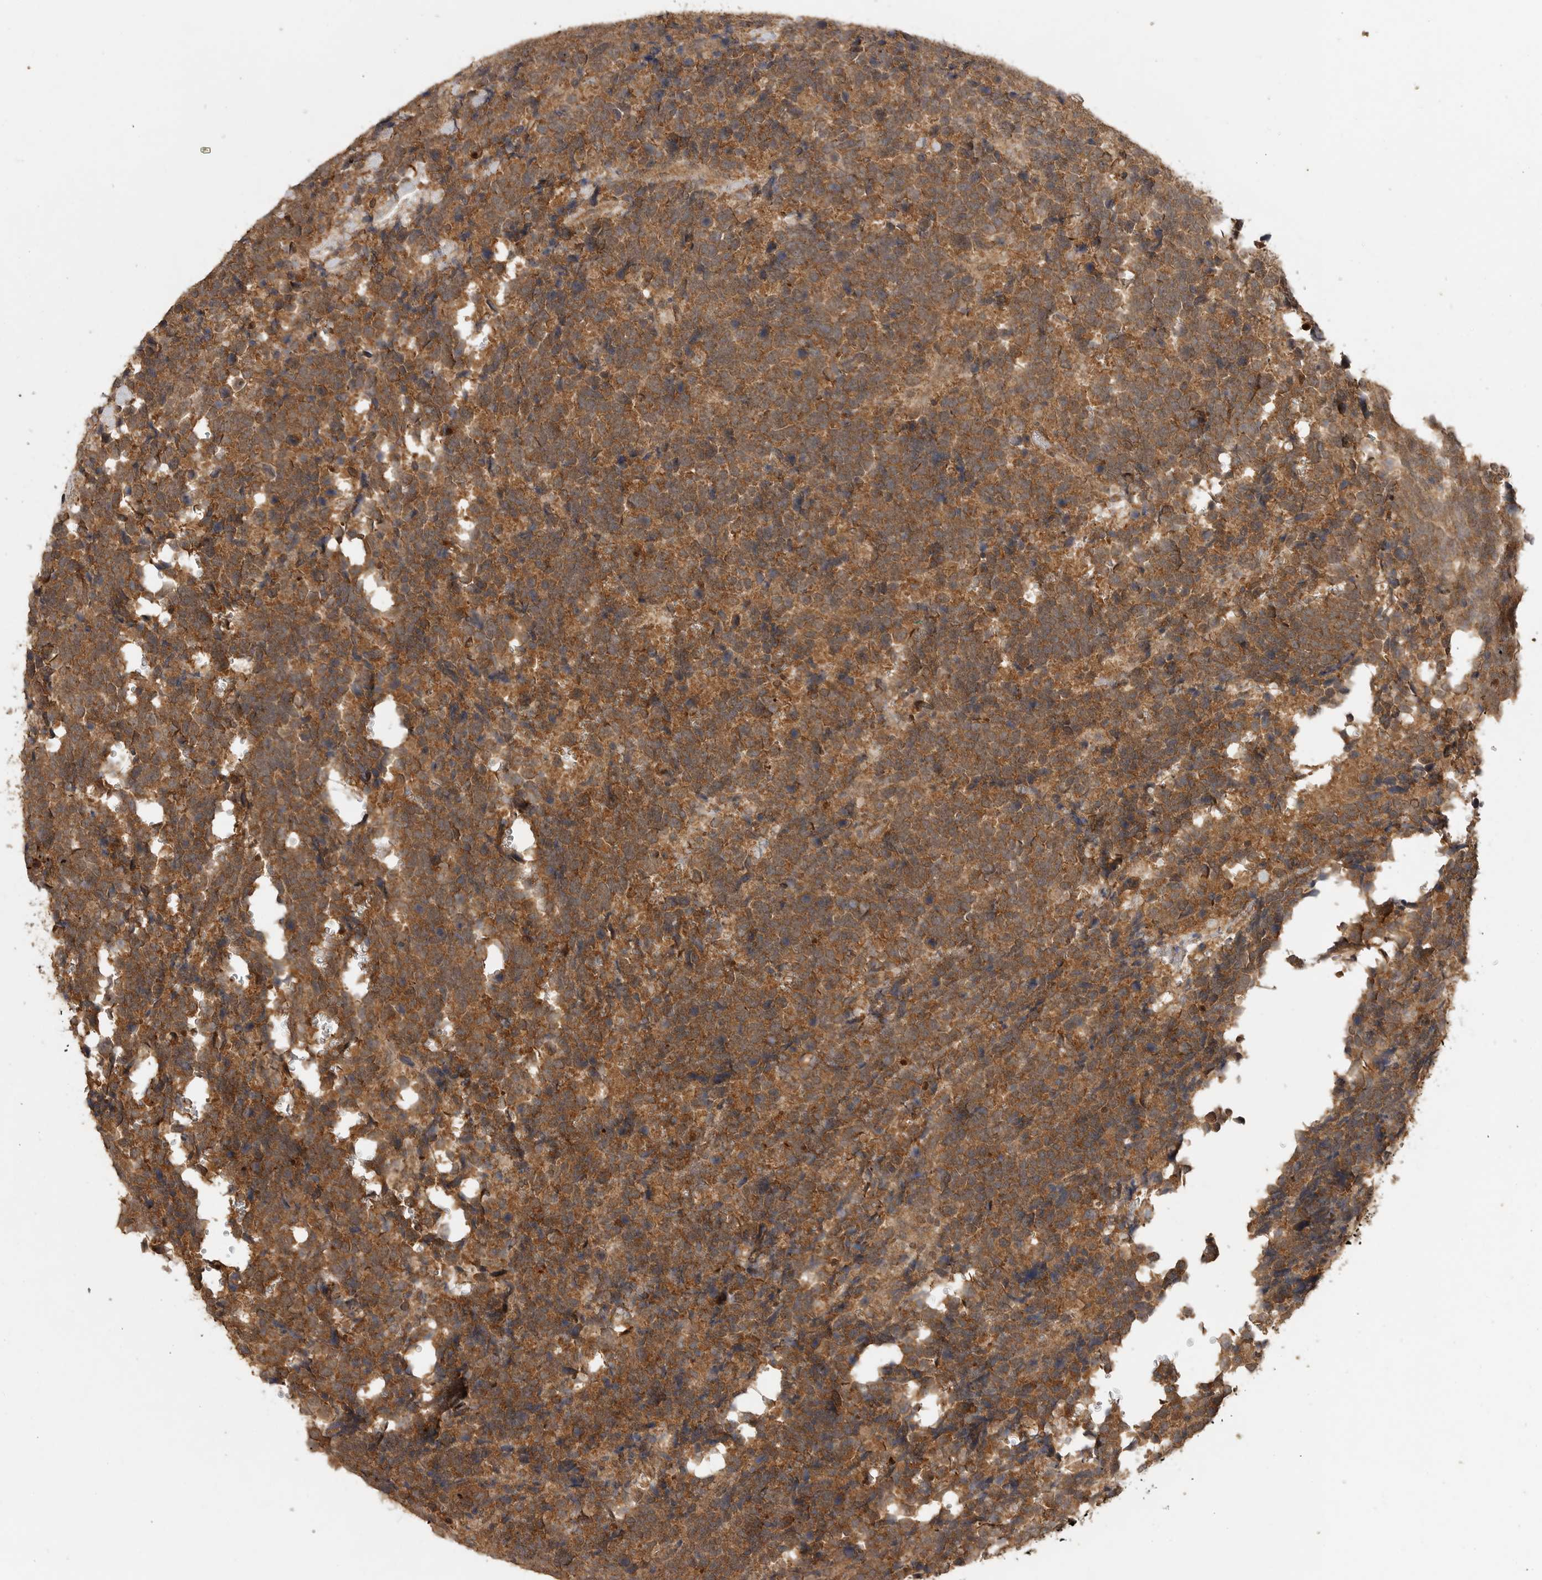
{"staining": {"intensity": "moderate", "quantity": ">75%", "location": "cytoplasmic/membranous,nuclear"}, "tissue": "urothelial cancer", "cell_type": "Tumor cells", "image_type": "cancer", "snomed": [{"axis": "morphology", "description": "Urothelial carcinoma, High grade"}, {"axis": "topography", "description": "Urinary bladder"}], "caption": "Tumor cells show moderate cytoplasmic/membranous and nuclear staining in approximately >75% of cells in urothelial carcinoma (high-grade).", "gene": "ICOSLG", "patient": {"sex": "female", "age": 82}}